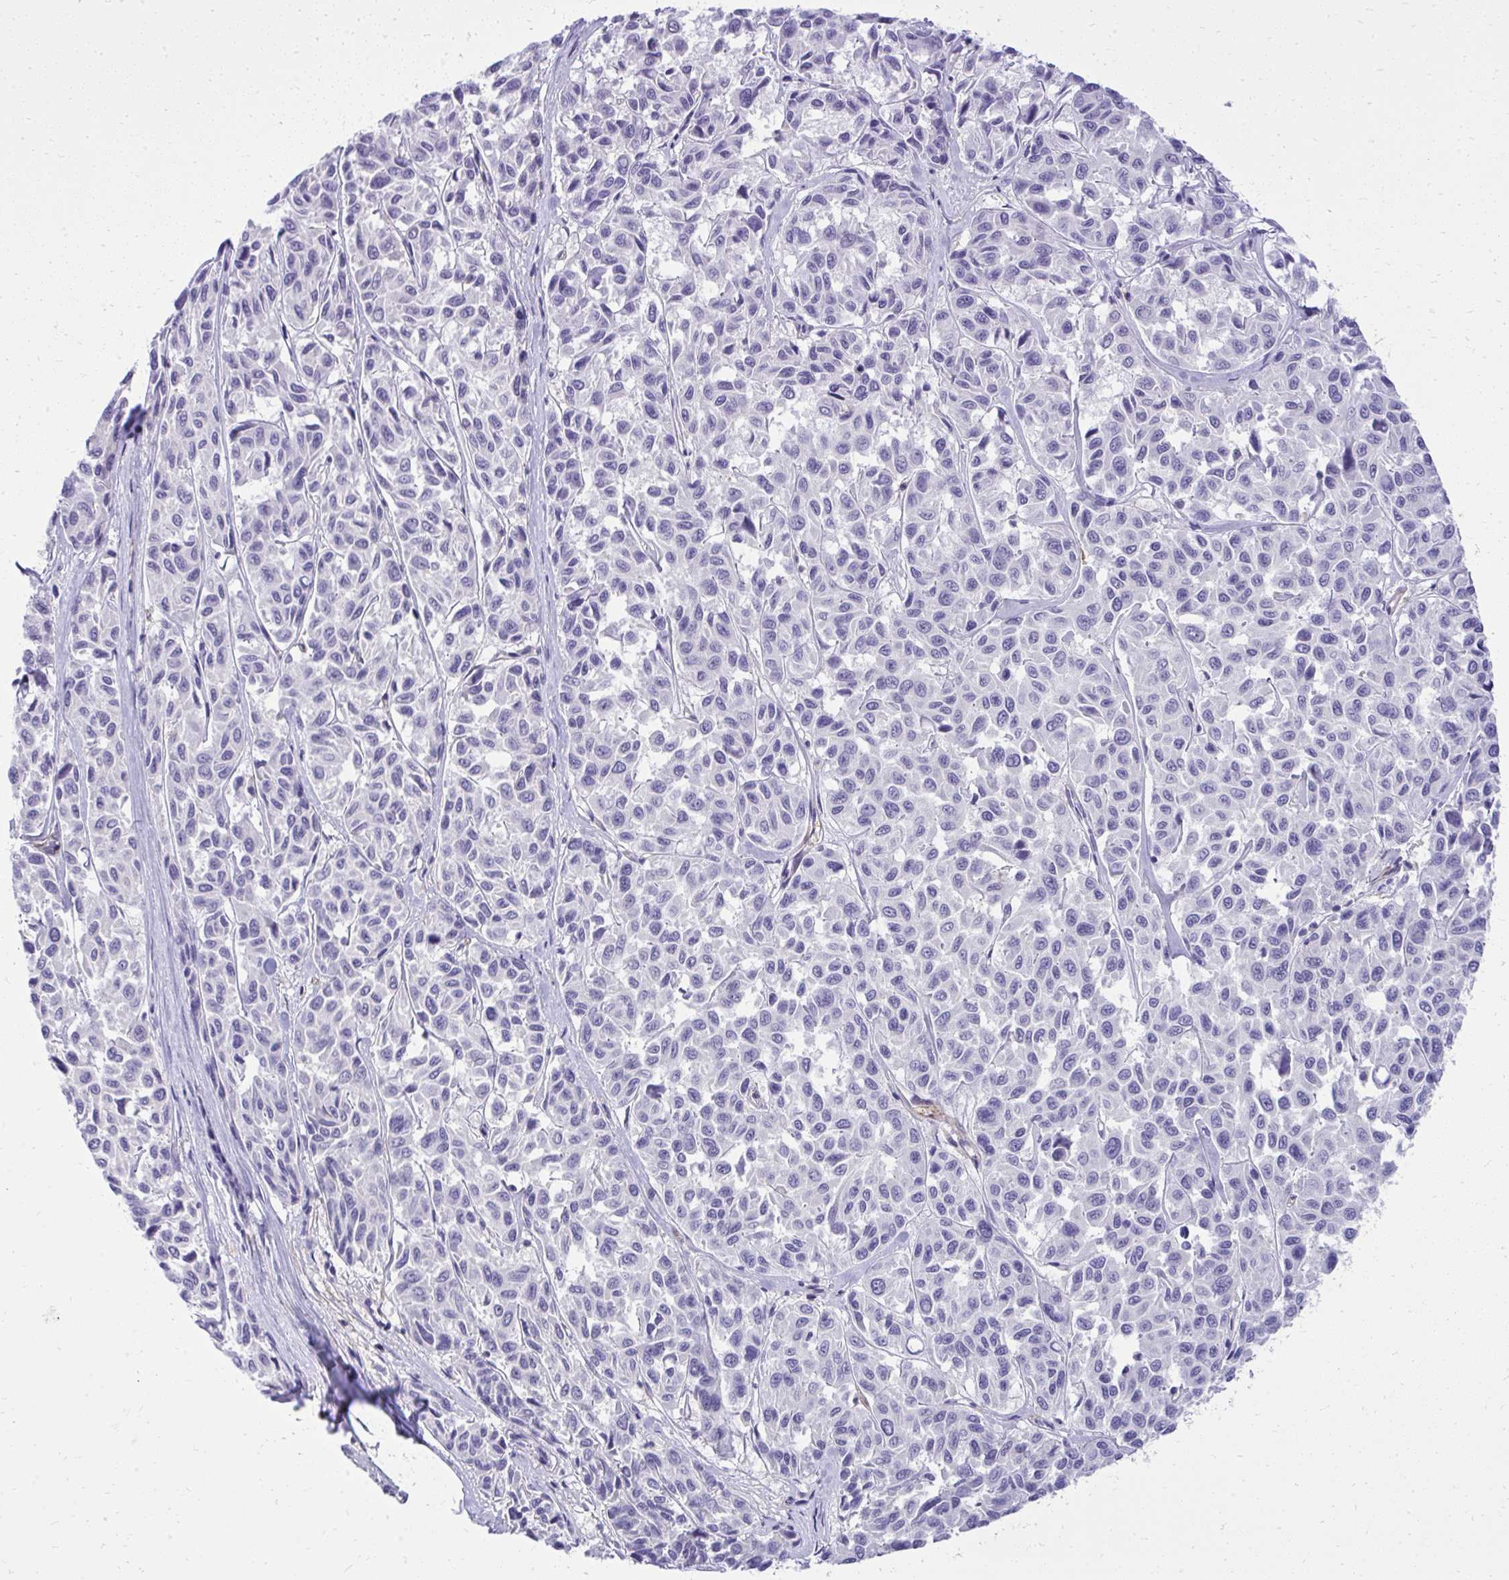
{"staining": {"intensity": "negative", "quantity": "none", "location": "none"}, "tissue": "melanoma", "cell_type": "Tumor cells", "image_type": "cancer", "snomed": [{"axis": "morphology", "description": "Malignant melanoma, NOS"}, {"axis": "topography", "description": "Skin"}], "caption": "Photomicrograph shows no significant protein expression in tumor cells of malignant melanoma.", "gene": "GPRIN3", "patient": {"sex": "female", "age": 66}}